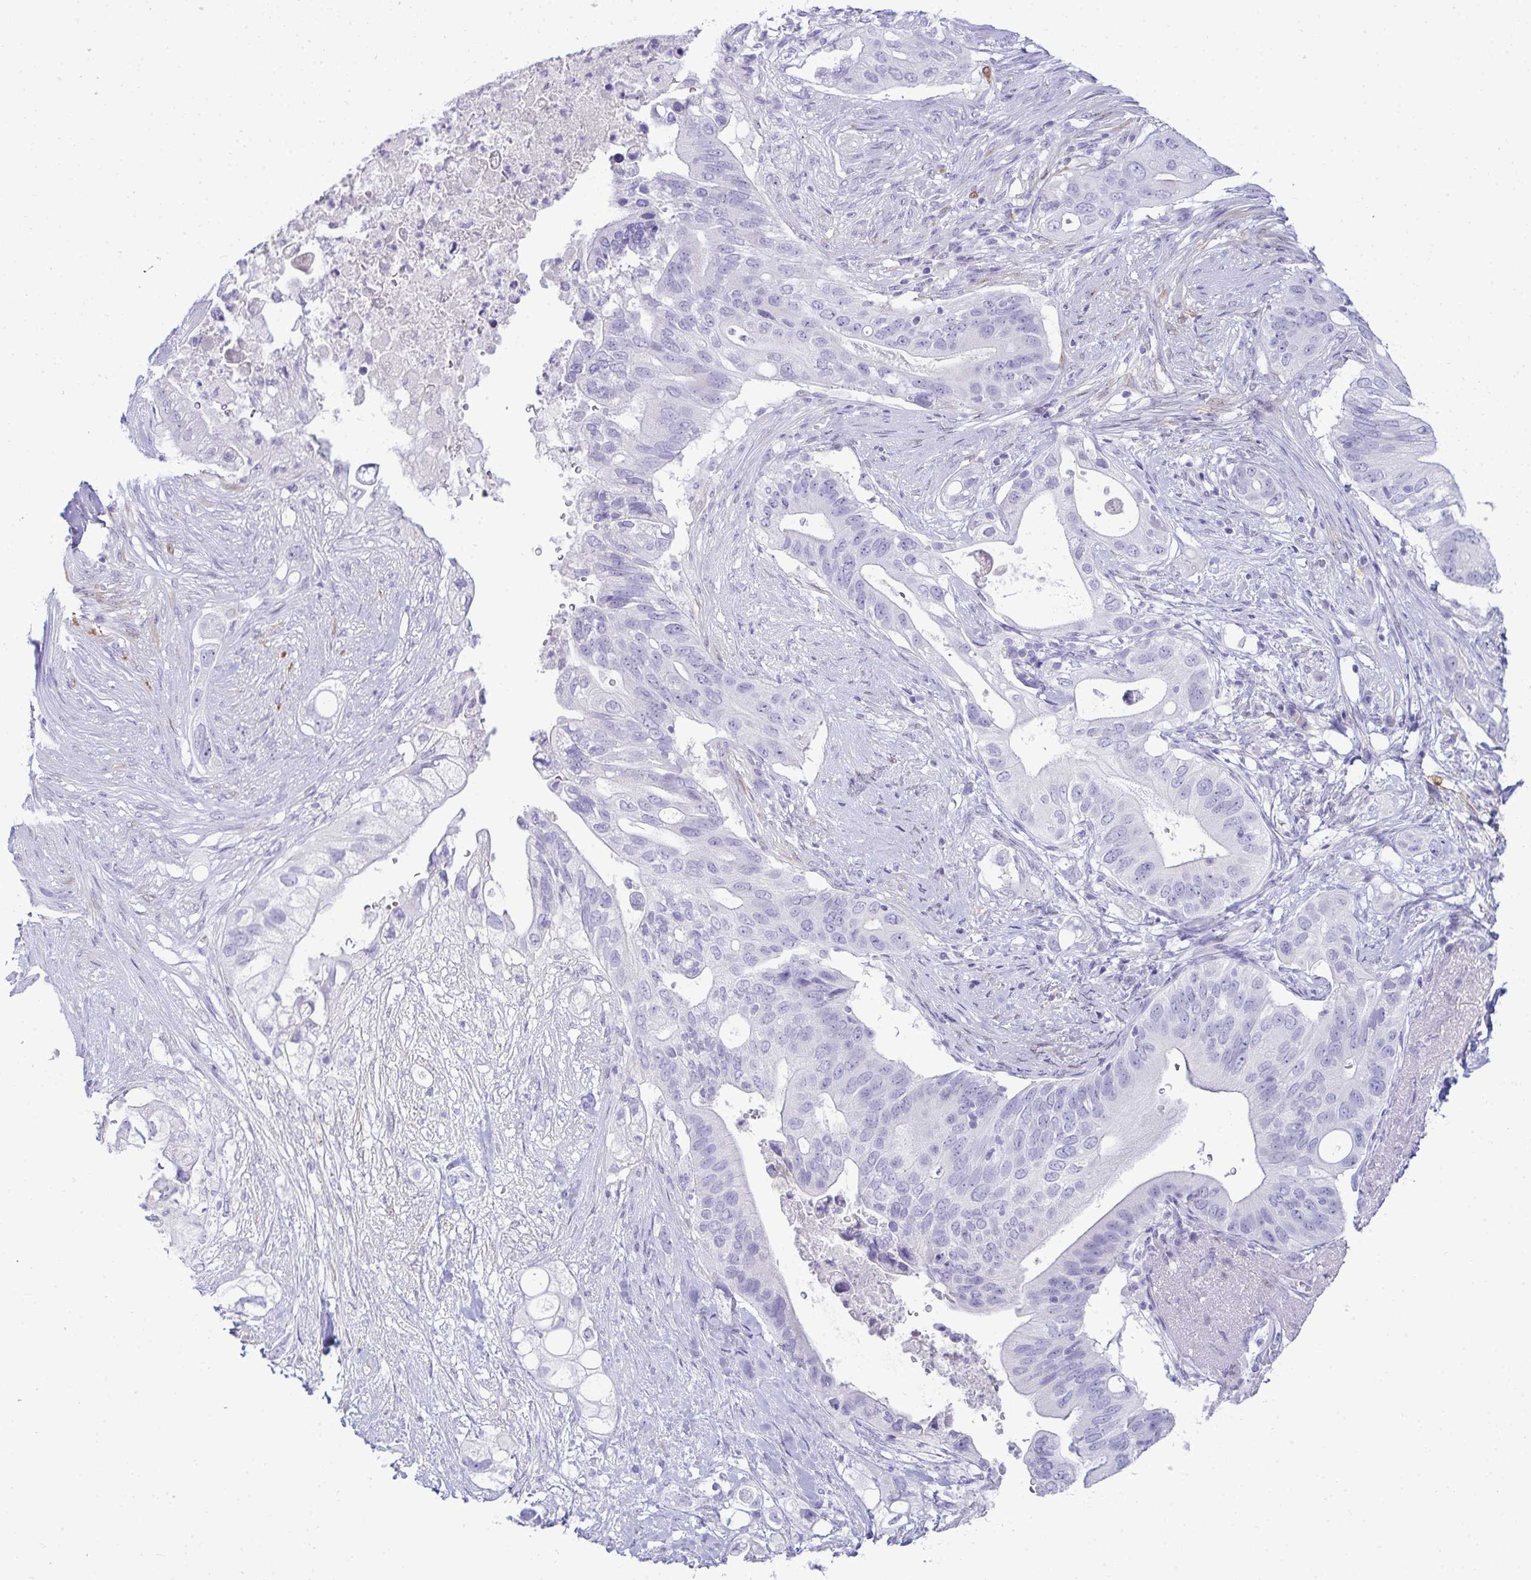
{"staining": {"intensity": "negative", "quantity": "none", "location": "none"}, "tissue": "pancreatic cancer", "cell_type": "Tumor cells", "image_type": "cancer", "snomed": [{"axis": "morphology", "description": "Adenocarcinoma, NOS"}, {"axis": "topography", "description": "Pancreas"}], "caption": "DAB immunohistochemical staining of human pancreatic adenocarcinoma demonstrates no significant expression in tumor cells. (Stains: DAB (3,3'-diaminobenzidine) immunohistochemistry (IHC) with hematoxylin counter stain, Microscopy: brightfield microscopy at high magnification).", "gene": "HSPB6", "patient": {"sex": "female", "age": 72}}